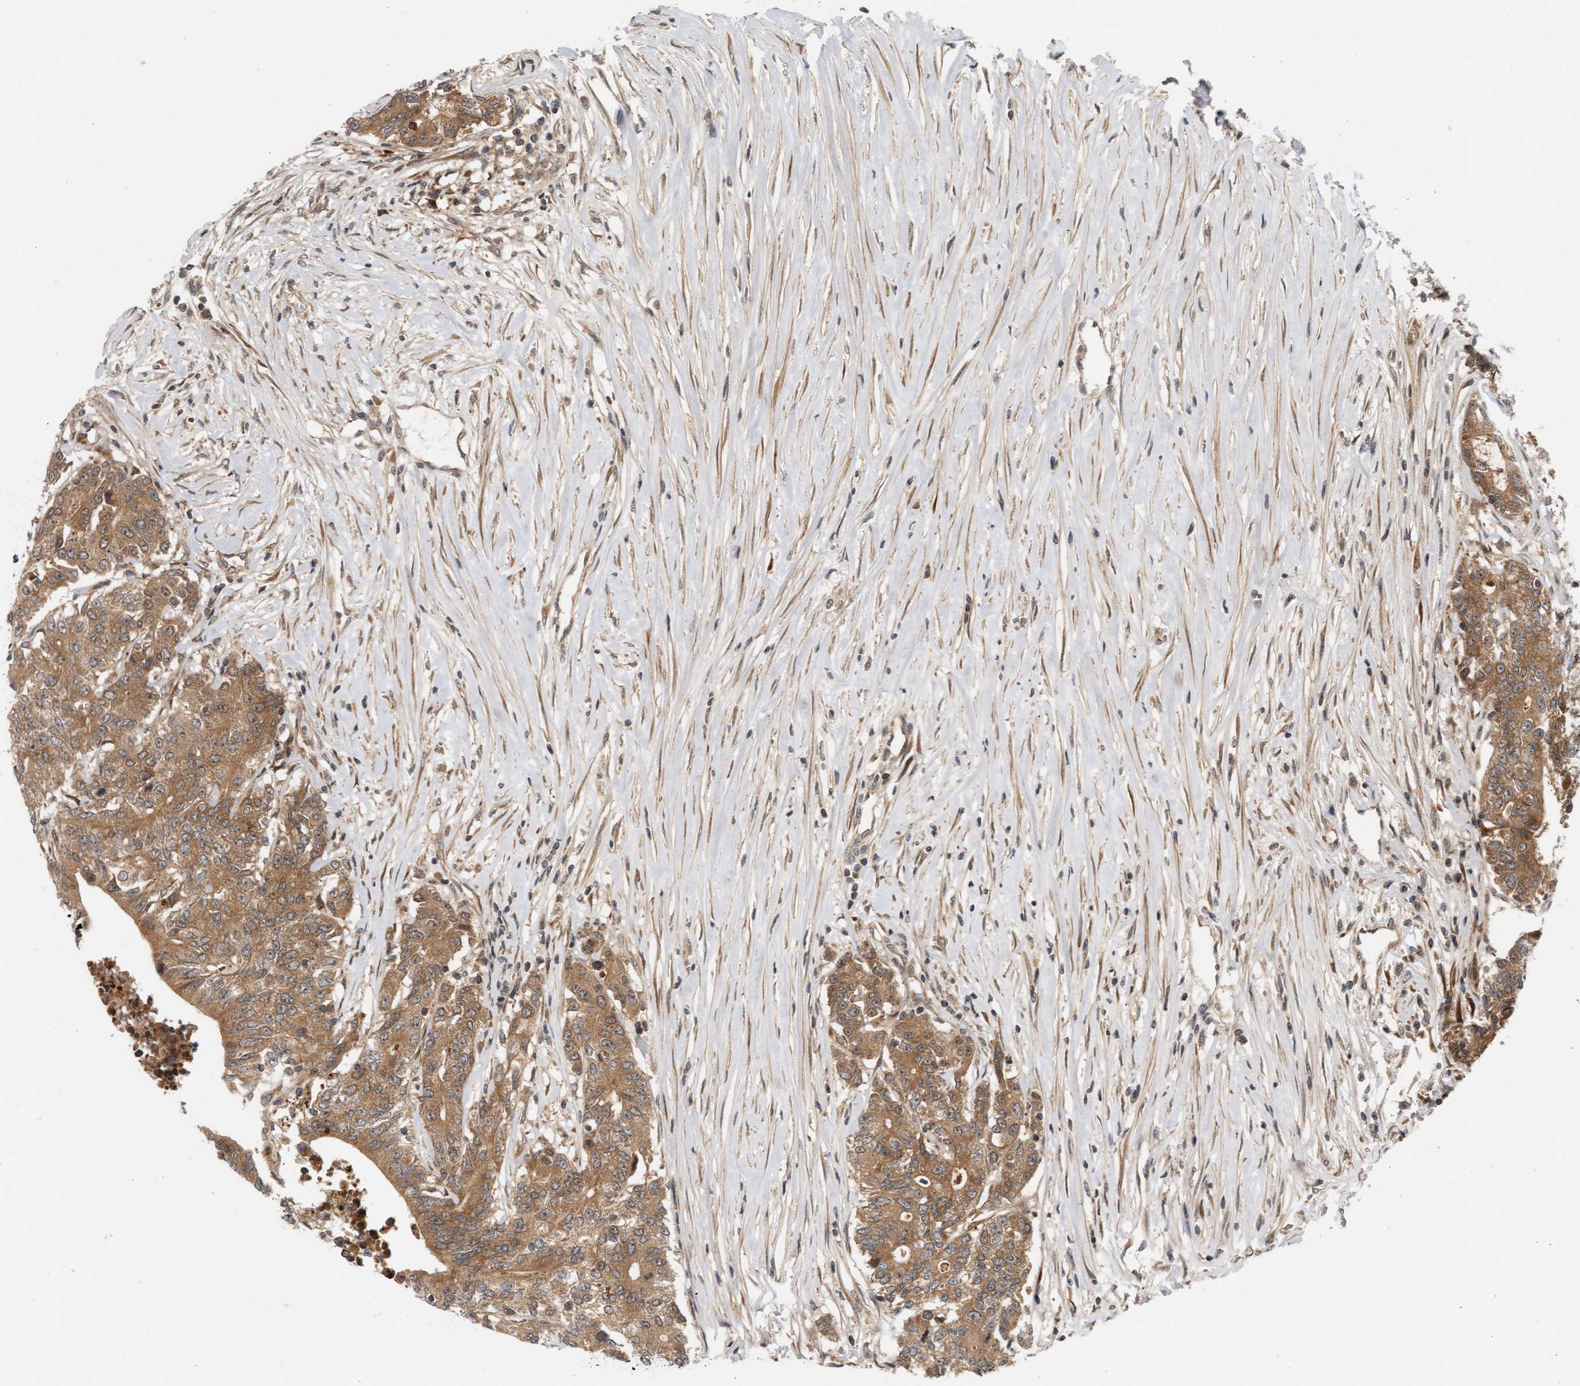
{"staining": {"intensity": "moderate", "quantity": ">75%", "location": "cytoplasmic/membranous"}, "tissue": "colorectal cancer", "cell_type": "Tumor cells", "image_type": "cancer", "snomed": [{"axis": "morphology", "description": "Adenocarcinoma, NOS"}, {"axis": "topography", "description": "Colon"}], "caption": "IHC photomicrograph of human colorectal cancer stained for a protein (brown), which displays medium levels of moderate cytoplasmic/membranous staining in approximately >75% of tumor cells.", "gene": "BAHCC1", "patient": {"sex": "female", "age": 77}}